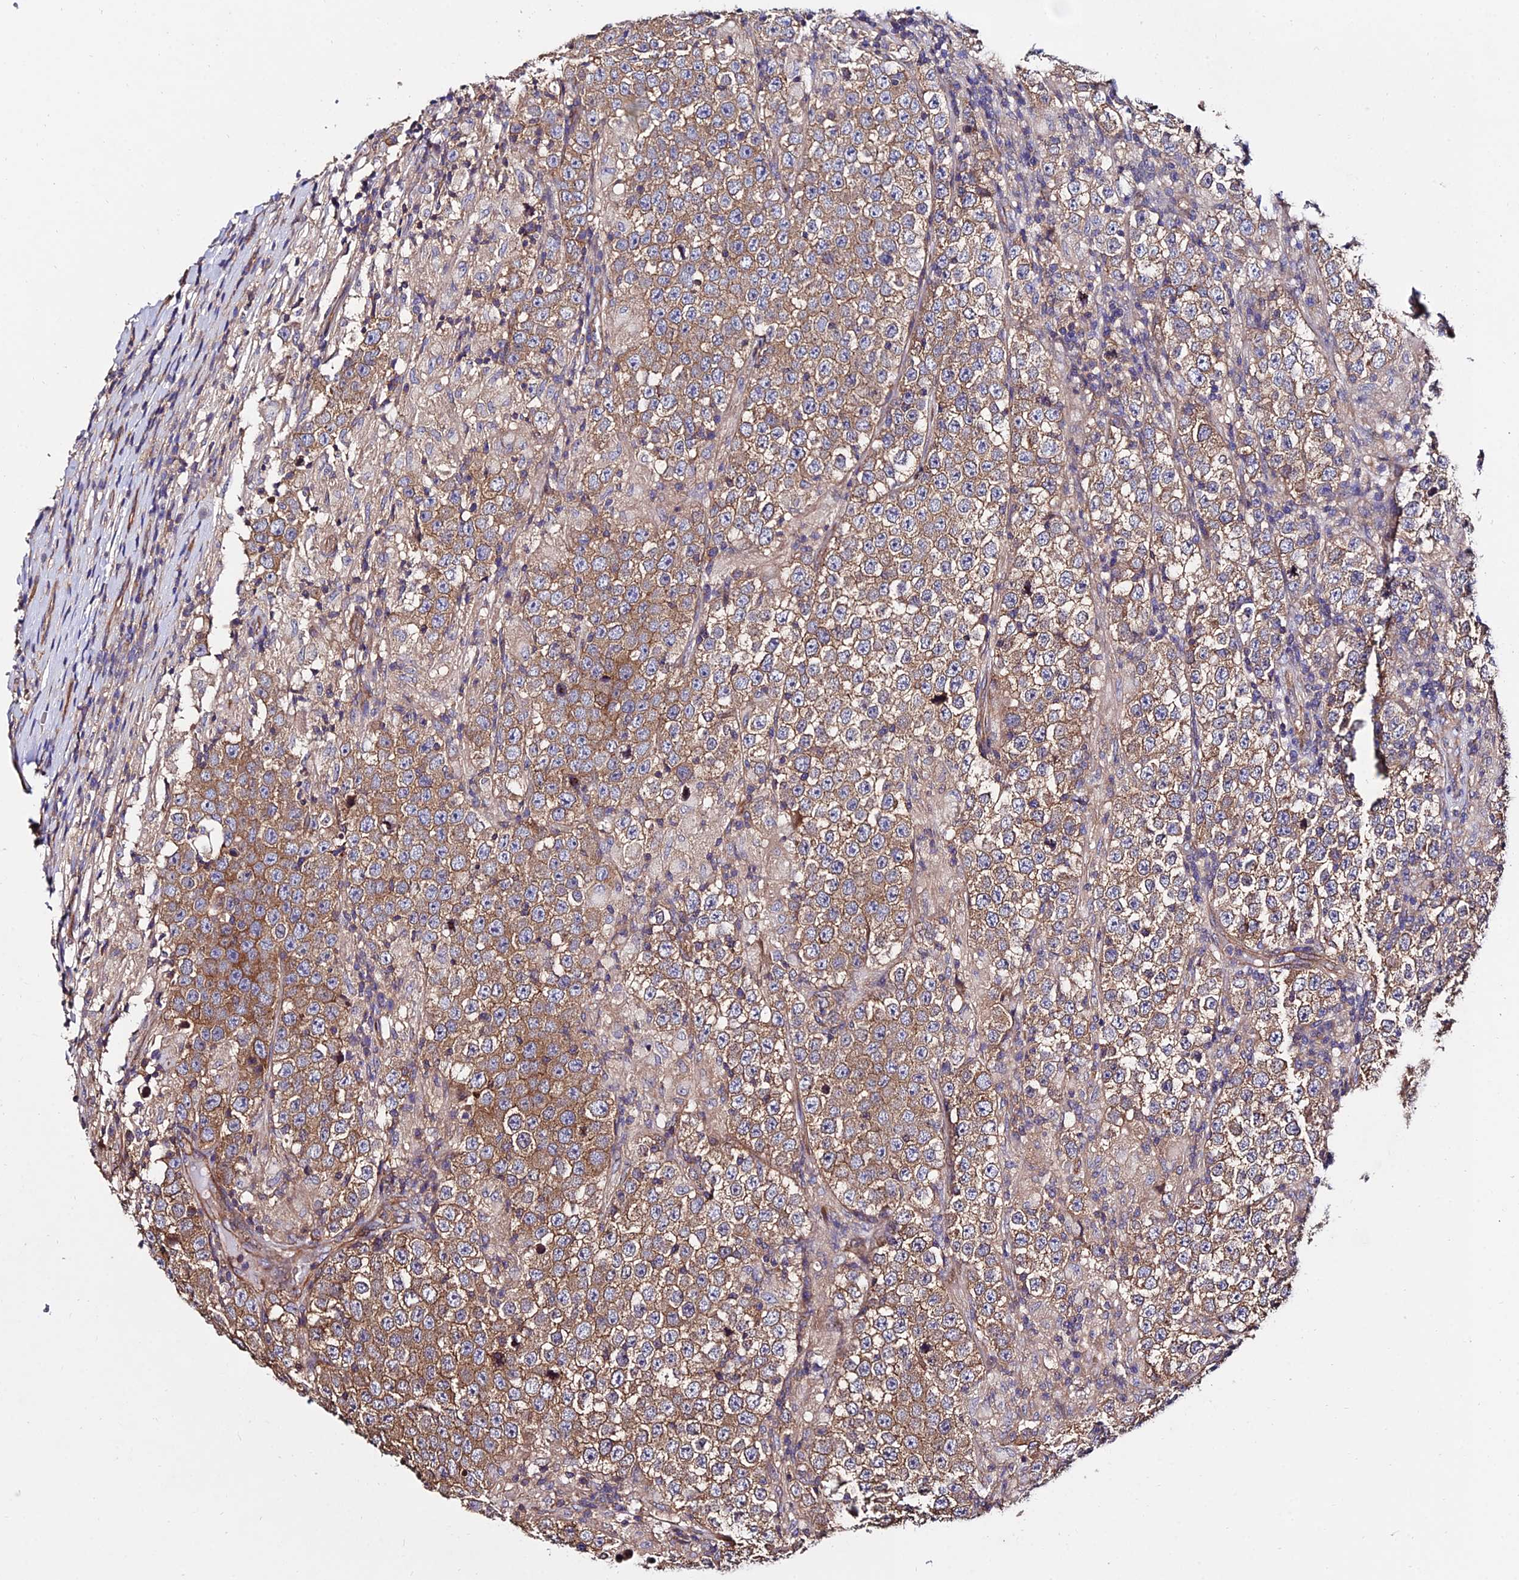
{"staining": {"intensity": "moderate", "quantity": ">75%", "location": "cytoplasmic/membranous"}, "tissue": "testis cancer", "cell_type": "Tumor cells", "image_type": "cancer", "snomed": [{"axis": "morphology", "description": "Normal tissue, NOS"}, {"axis": "morphology", "description": "Urothelial carcinoma, High grade"}, {"axis": "morphology", "description": "Seminoma, NOS"}, {"axis": "morphology", "description": "Carcinoma, Embryonal, NOS"}, {"axis": "topography", "description": "Urinary bladder"}, {"axis": "topography", "description": "Testis"}], "caption": "IHC image of human testis cancer stained for a protein (brown), which displays medium levels of moderate cytoplasmic/membranous expression in approximately >75% of tumor cells.", "gene": "CALM2", "patient": {"sex": "male", "age": 41}}